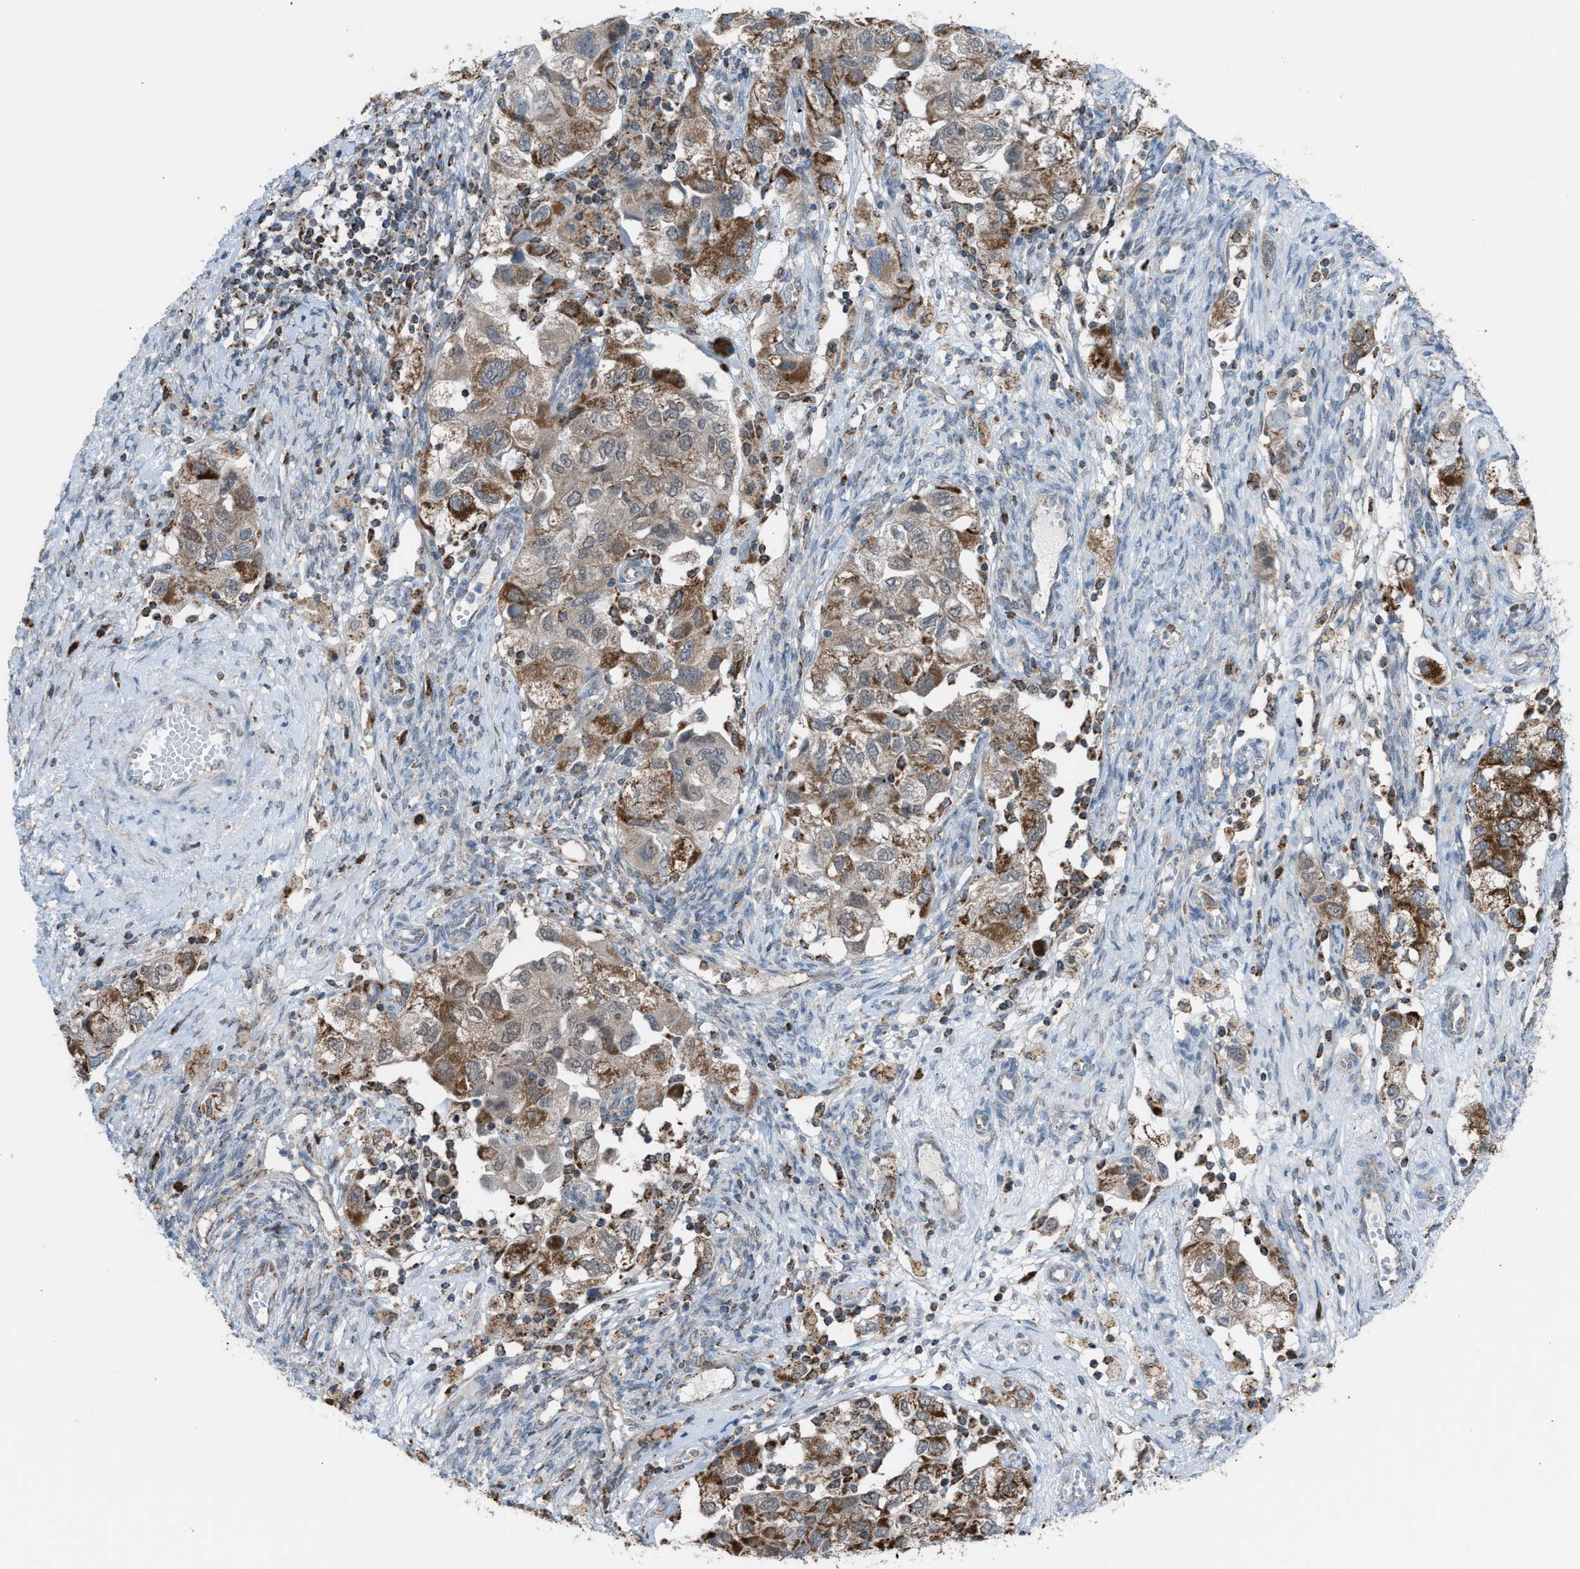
{"staining": {"intensity": "moderate", "quantity": ">75%", "location": "cytoplasmic/membranous"}, "tissue": "ovarian cancer", "cell_type": "Tumor cells", "image_type": "cancer", "snomed": [{"axis": "morphology", "description": "Carcinoma, NOS"}, {"axis": "morphology", "description": "Cystadenocarcinoma, serous, NOS"}, {"axis": "topography", "description": "Ovary"}], "caption": "Brown immunohistochemical staining in human ovarian cancer reveals moderate cytoplasmic/membranous staining in approximately >75% of tumor cells.", "gene": "SRM", "patient": {"sex": "female", "age": 69}}